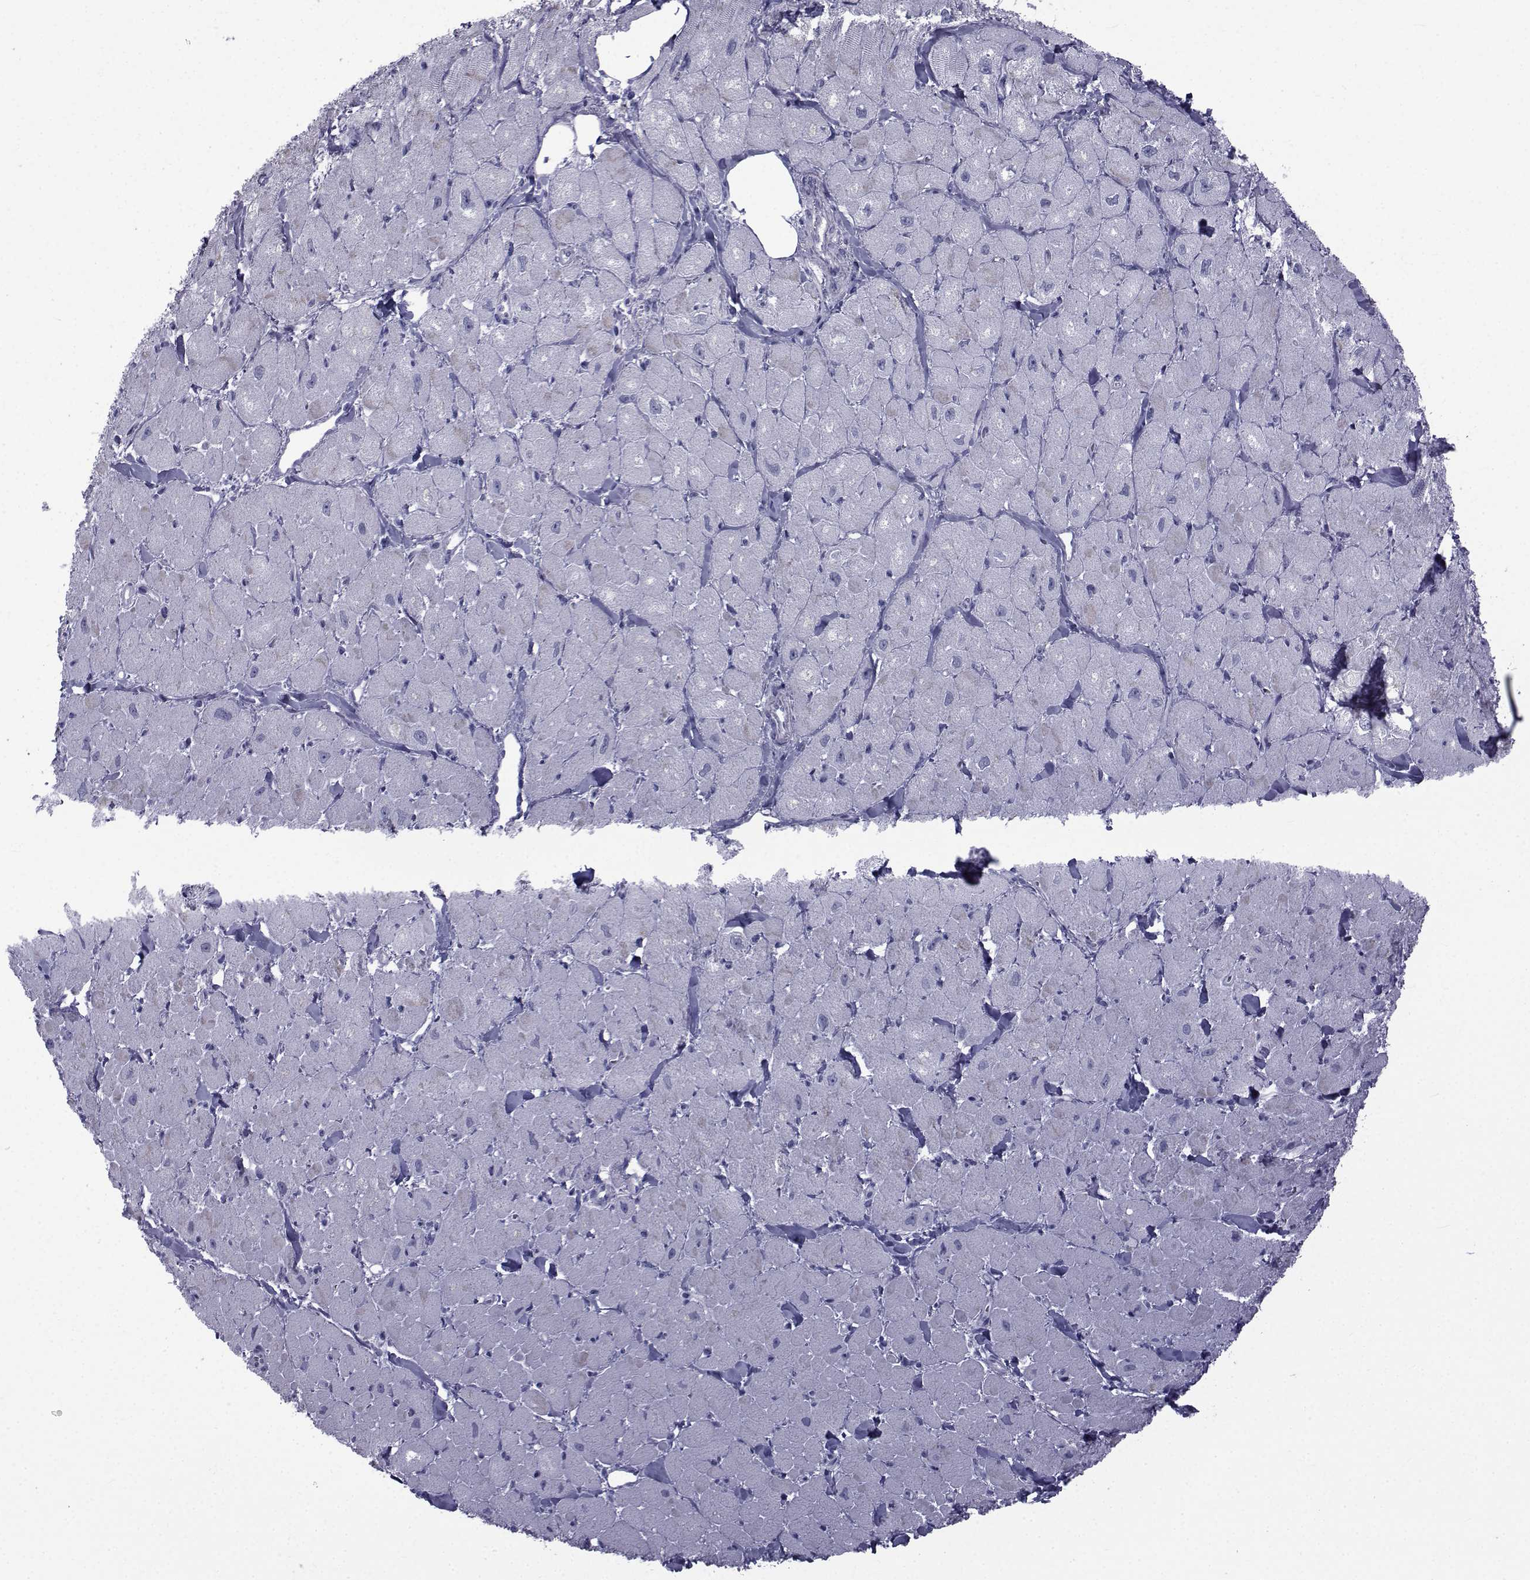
{"staining": {"intensity": "negative", "quantity": "none", "location": "none"}, "tissue": "heart muscle", "cell_type": "Cardiomyocytes", "image_type": "normal", "snomed": [{"axis": "morphology", "description": "Normal tissue, NOS"}, {"axis": "topography", "description": "Heart"}], "caption": "The image exhibits no staining of cardiomyocytes in normal heart muscle. Nuclei are stained in blue.", "gene": "PDE6G", "patient": {"sex": "male", "age": 60}}